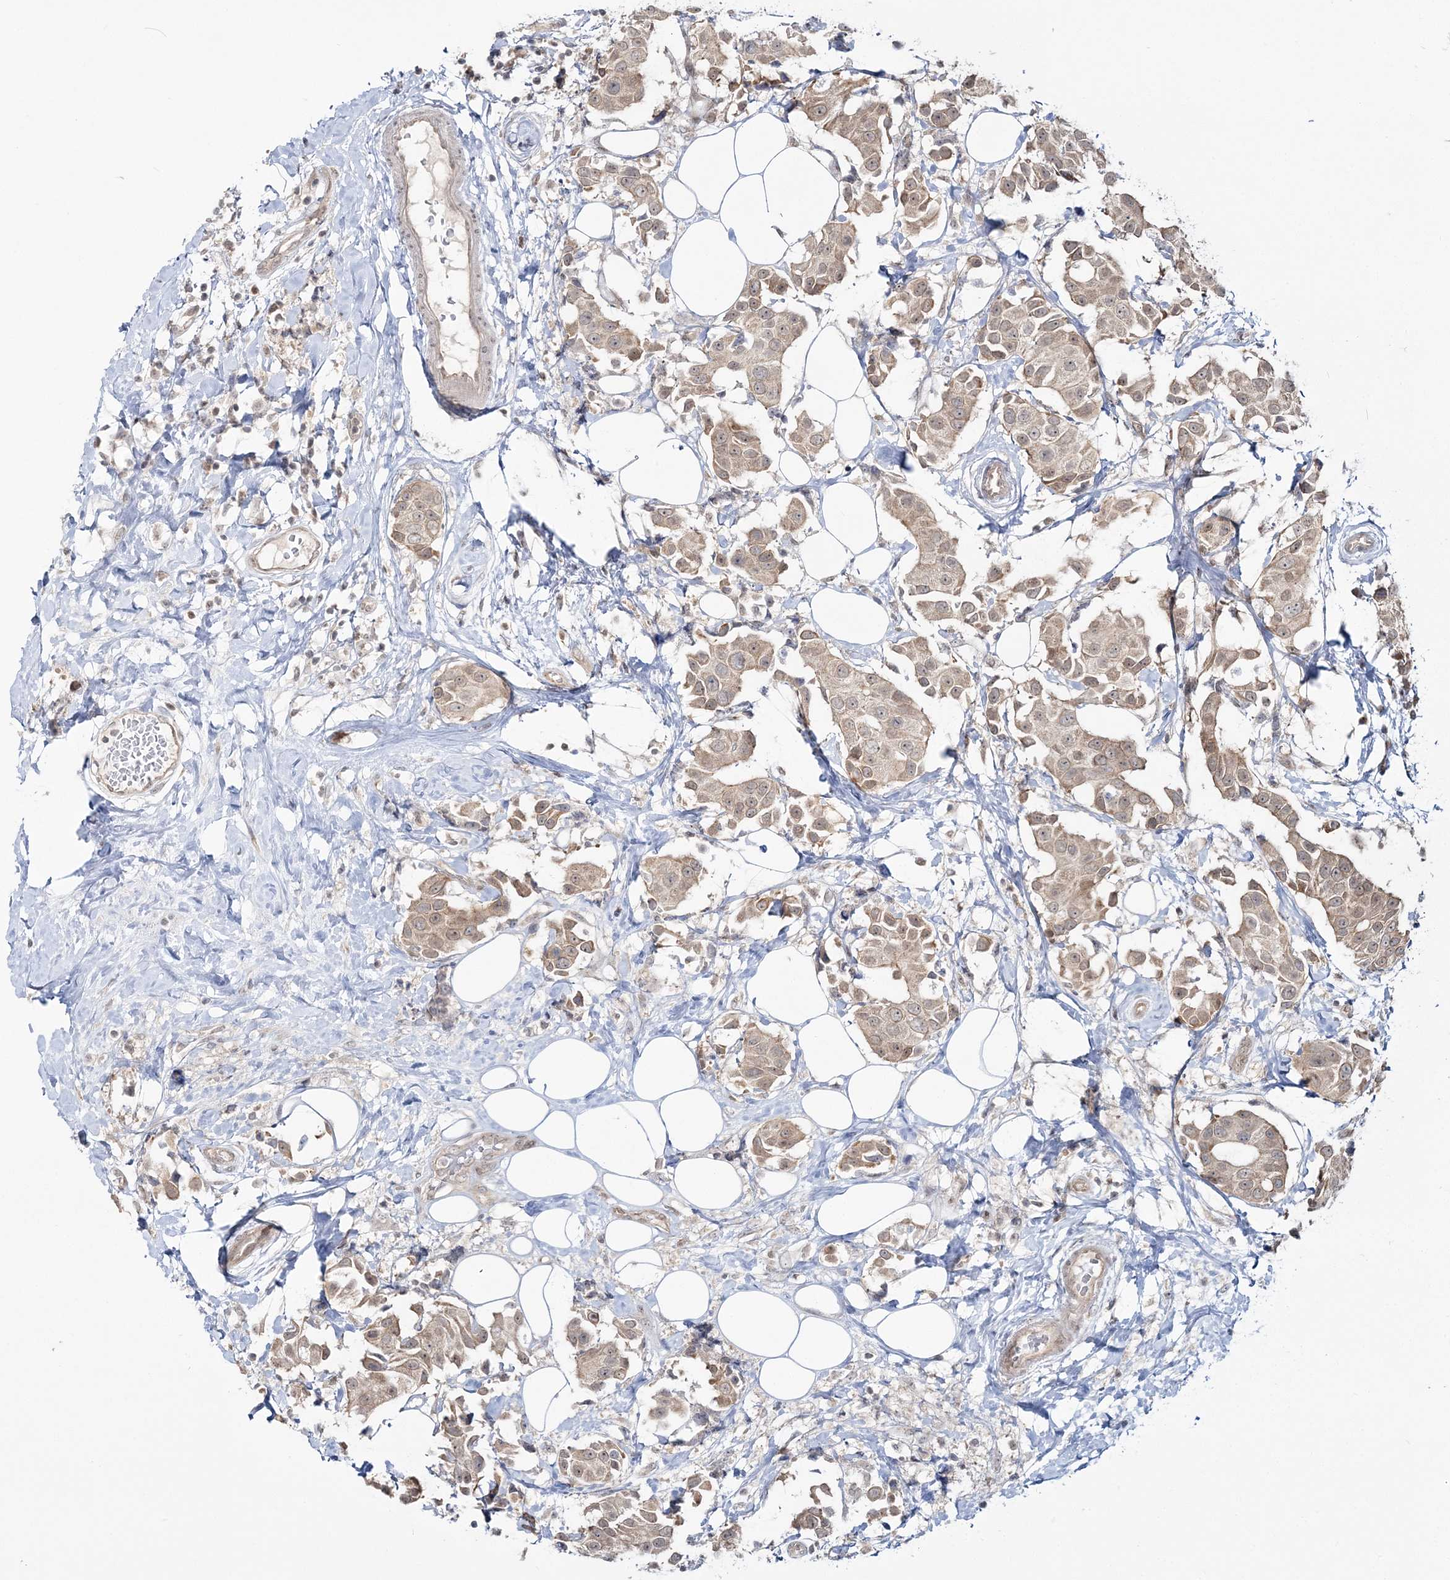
{"staining": {"intensity": "weak", "quantity": ">75%", "location": "cytoplasmic/membranous"}, "tissue": "breast cancer", "cell_type": "Tumor cells", "image_type": "cancer", "snomed": [{"axis": "morphology", "description": "Normal tissue, NOS"}, {"axis": "morphology", "description": "Duct carcinoma"}, {"axis": "topography", "description": "Breast"}], "caption": "Human breast invasive ductal carcinoma stained for a protein (brown) exhibits weak cytoplasmic/membranous positive positivity in about >75% of tumor cells.", "gene": "ZFAND6", "patient": {"sex": "female", "age": 39}}